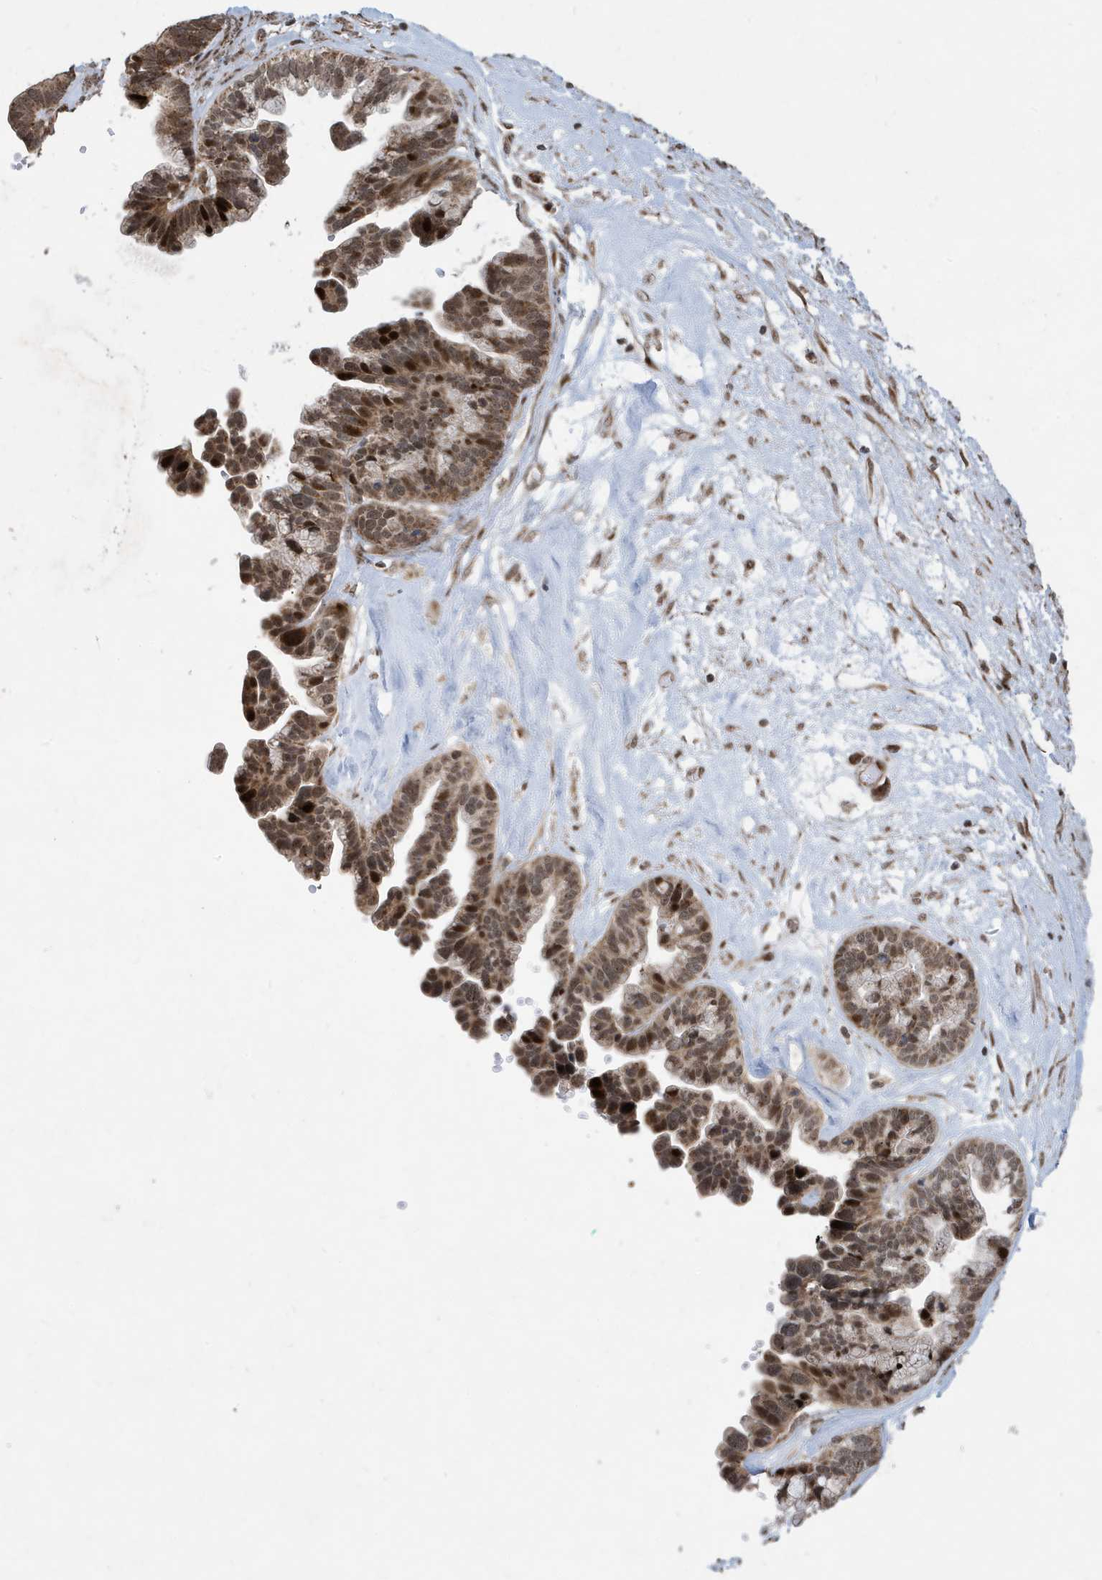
{"staining": {"intensity": "strong", "quantity": ">75%", "location": "cytoplasmic/membranous,nuclear"}, "tissue": "ovarian cancer", "cell_type": "Tumor cells", "image_type": "cancer", "snomed": [{"axis": "morphology", "description": "Cystadenocarcinoma, serous, NOS"}, {"axis": "topography", "description": "Ovary"}], "caption": "Brown immunohistochemical staining in human ovarian serous cystadenocarcinoma shows strong cytoplasmic/membranous and nuclear expression in approximately >75% of tumor cells. The staining was performed using DAB (3,3'-diaminobenzidine) to visualize the protein expression in brown, while the nuclei were stained in blue with hematoxylin (Magnification: 20x).", "gene": "FAM9B", "patient": {"sex": "female", "age": 56}}